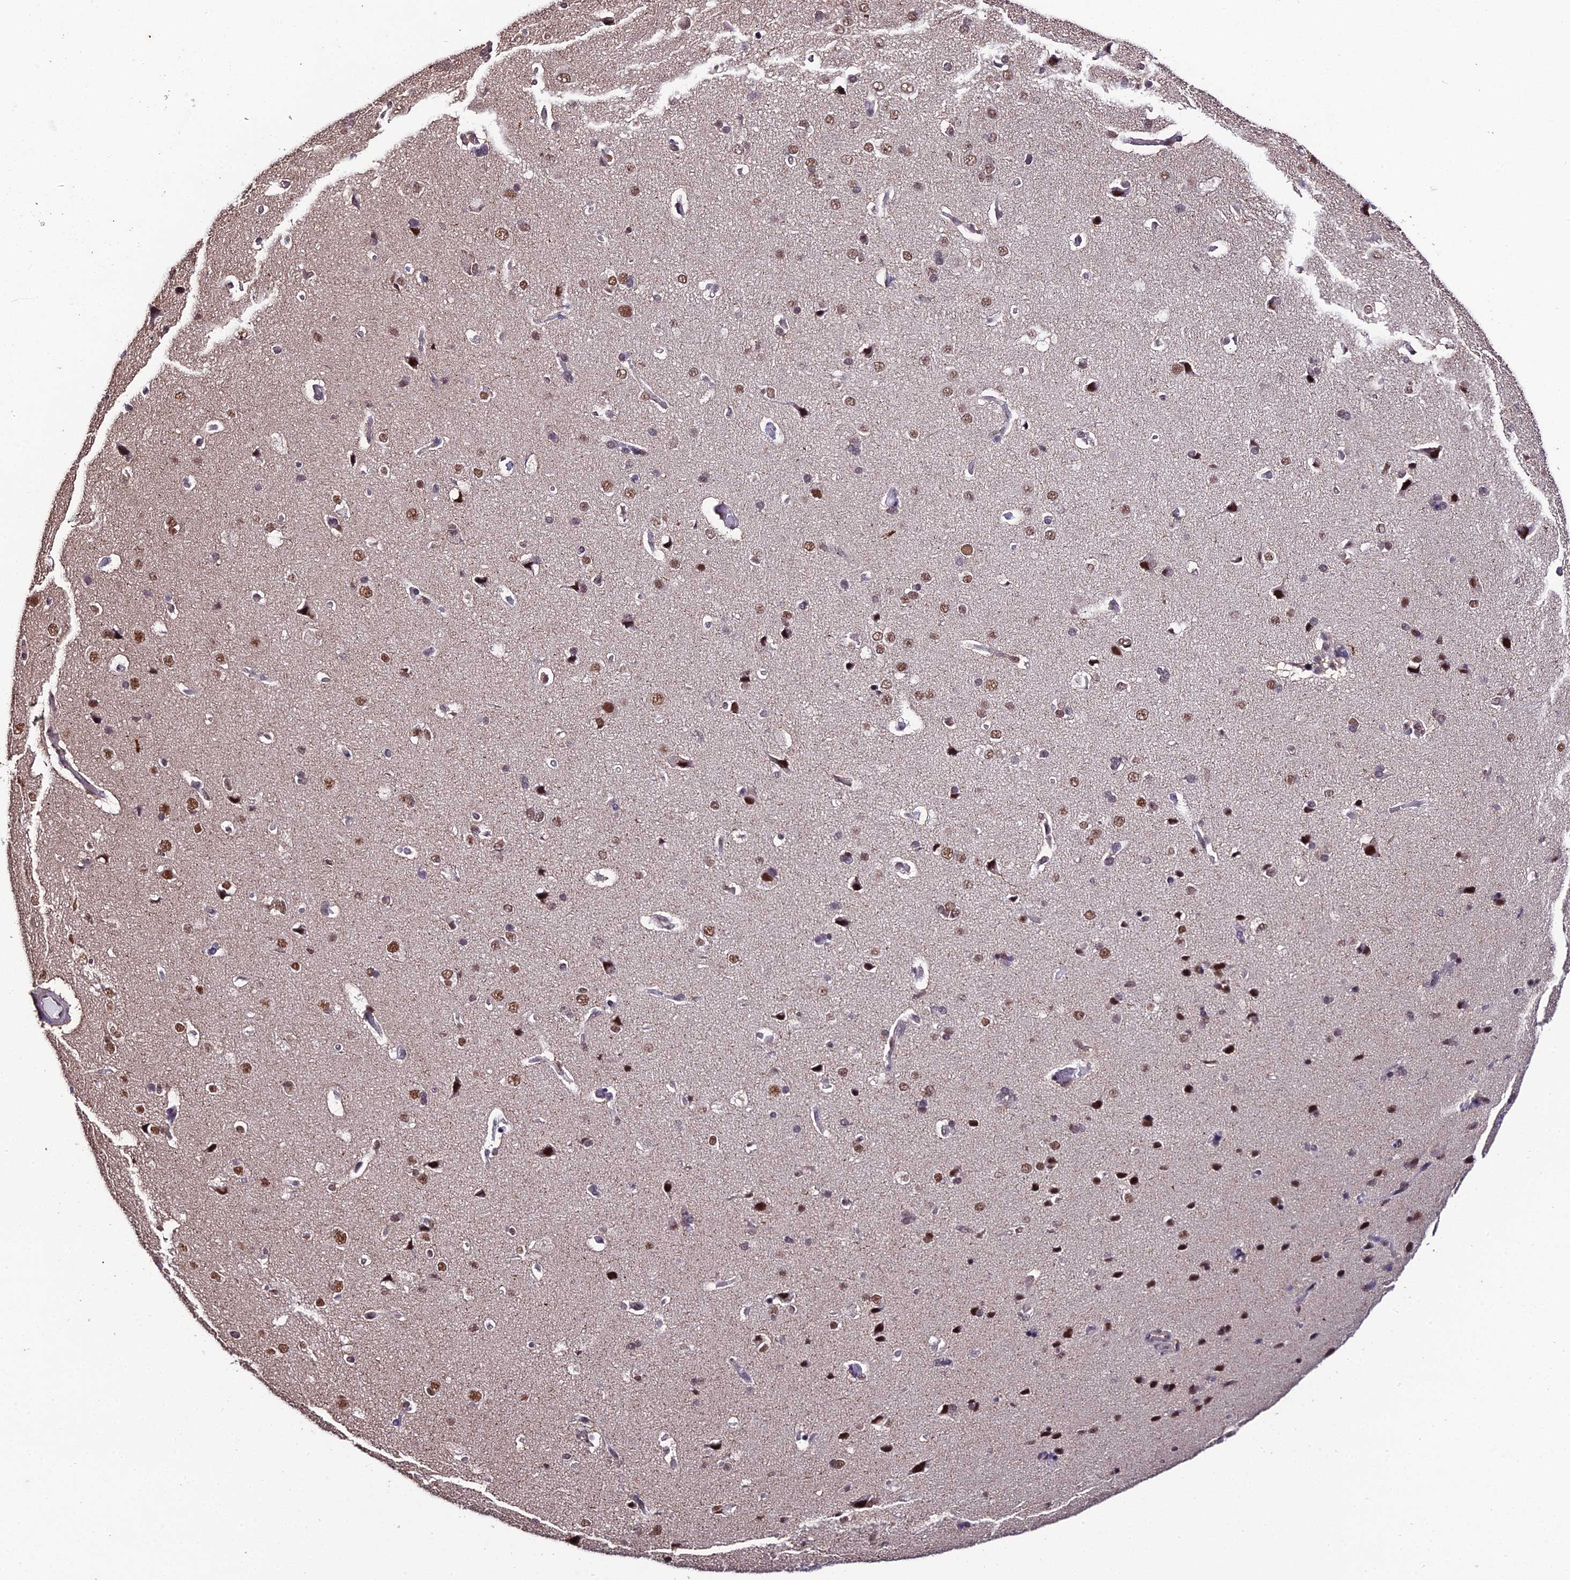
{"staining": {"intensity": "negative", "quantity": "none", "location": "none"}, "tissue": "cerebral cortex", "cell_type": "Endothelial cells", "image_type": "normal", "snomed": [{"axis": "morphology", "description": "Normal tissue, NOS"}, {"axis": "topography", "description": "Cerebral cortex"}], "caption": "The IHC histopathology image has no significant positivity in endothelial cells of cerebral cortex. The staining is performed using DAB brown chromogen with nuclei counter-stained in using hematoxylin.", "gene": "PPP4C", "patient": {"sex": "male", "age": 62}}